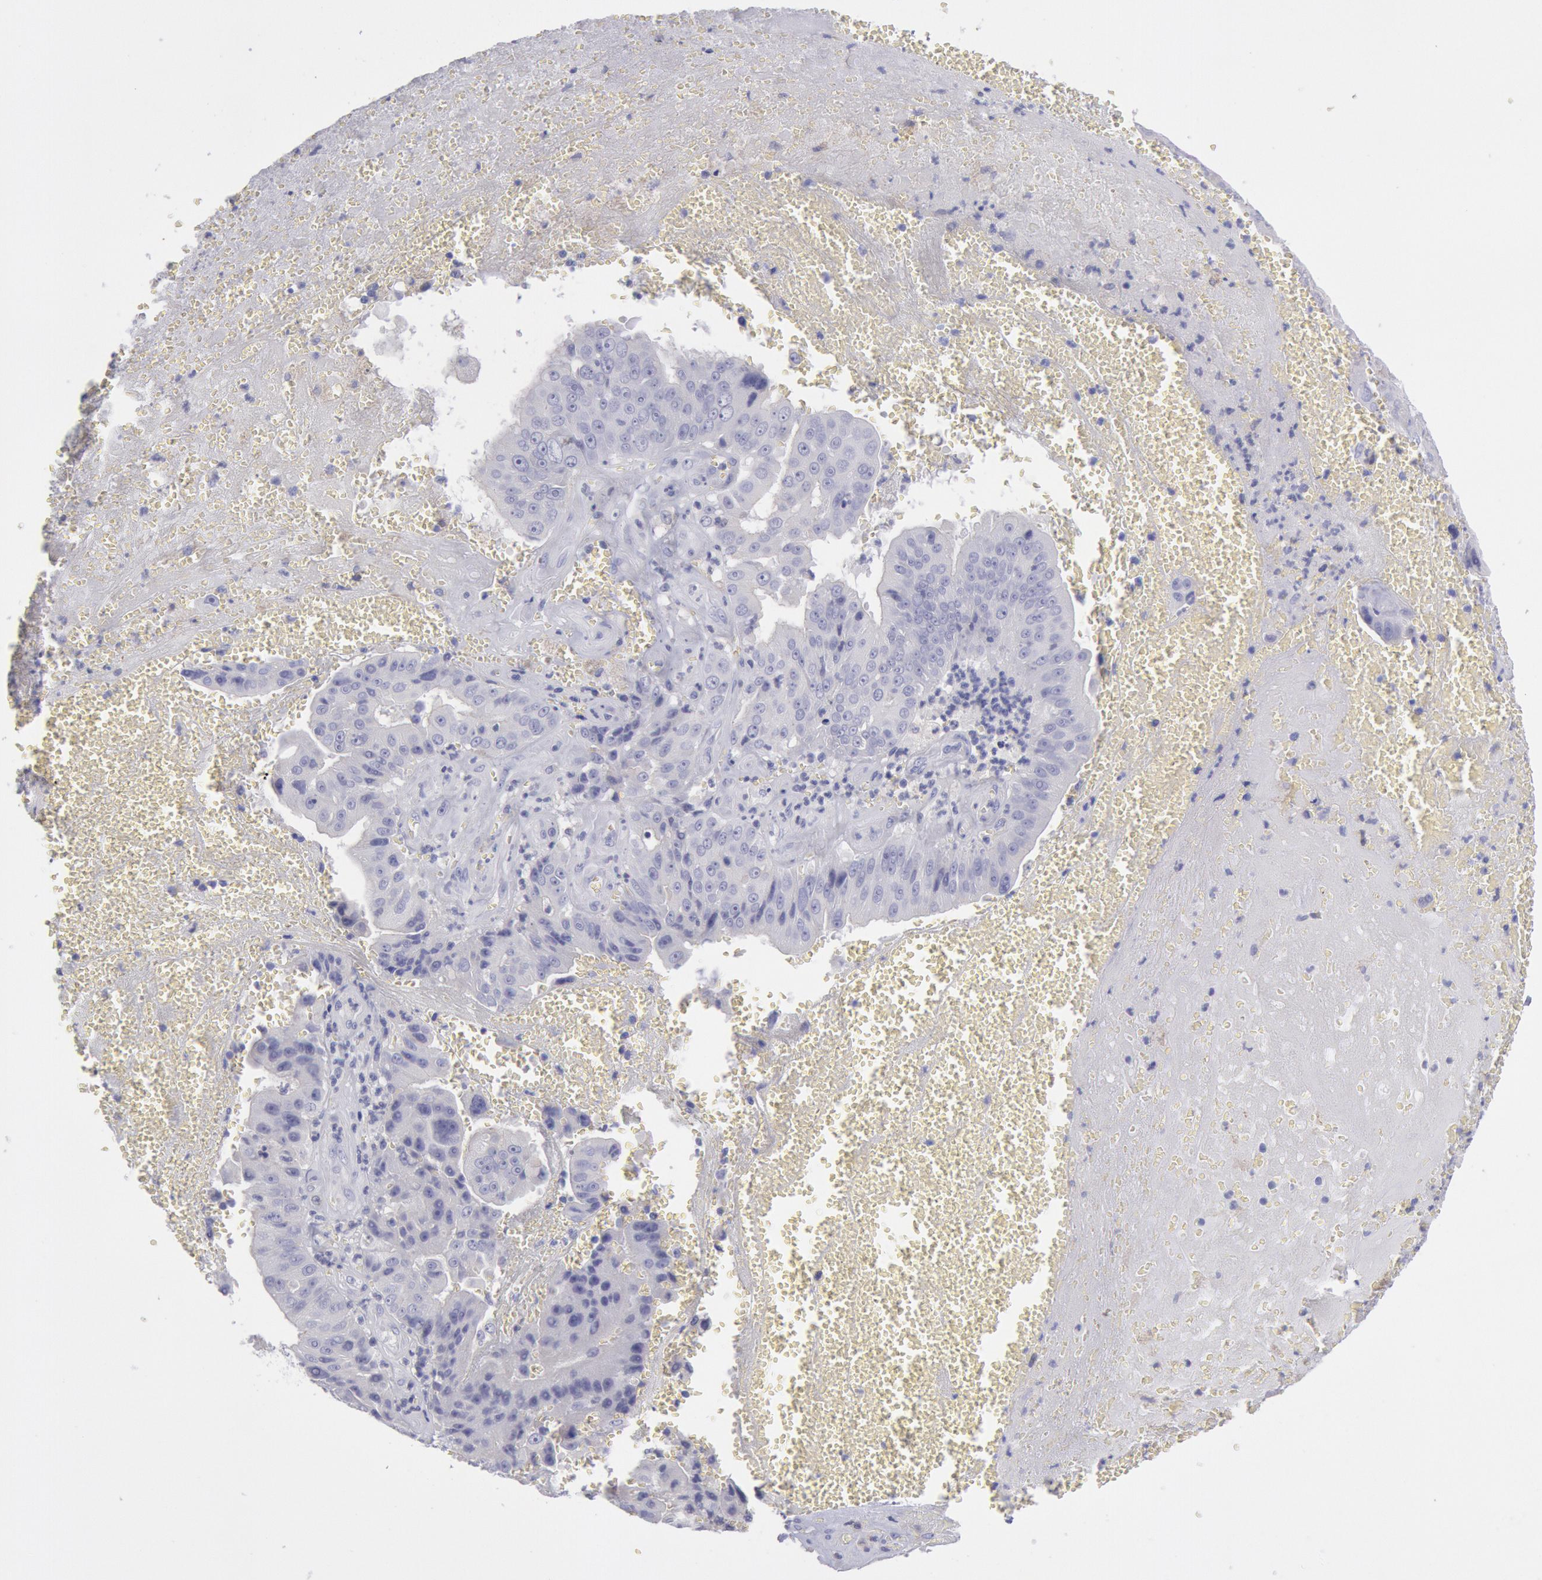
{"staining": {"intensity": "negative", "quantity": "none", "location": "none"}, "tissue": "liver cancer", "cell_type": "Tumor cells", "image_type": "cancer", "snomed": [{"axis": "morphology", "description": "Cholangiocarcinoma"}, {"axis": "topography", "description": "Liver"}], "caption": "Immunohistochemical staining of human cholangiocarcinoma (liver) exhibits no significant staining in tumor cells.", "gene": "MYH7", "patient": {"sex": "female", "age": 79}}